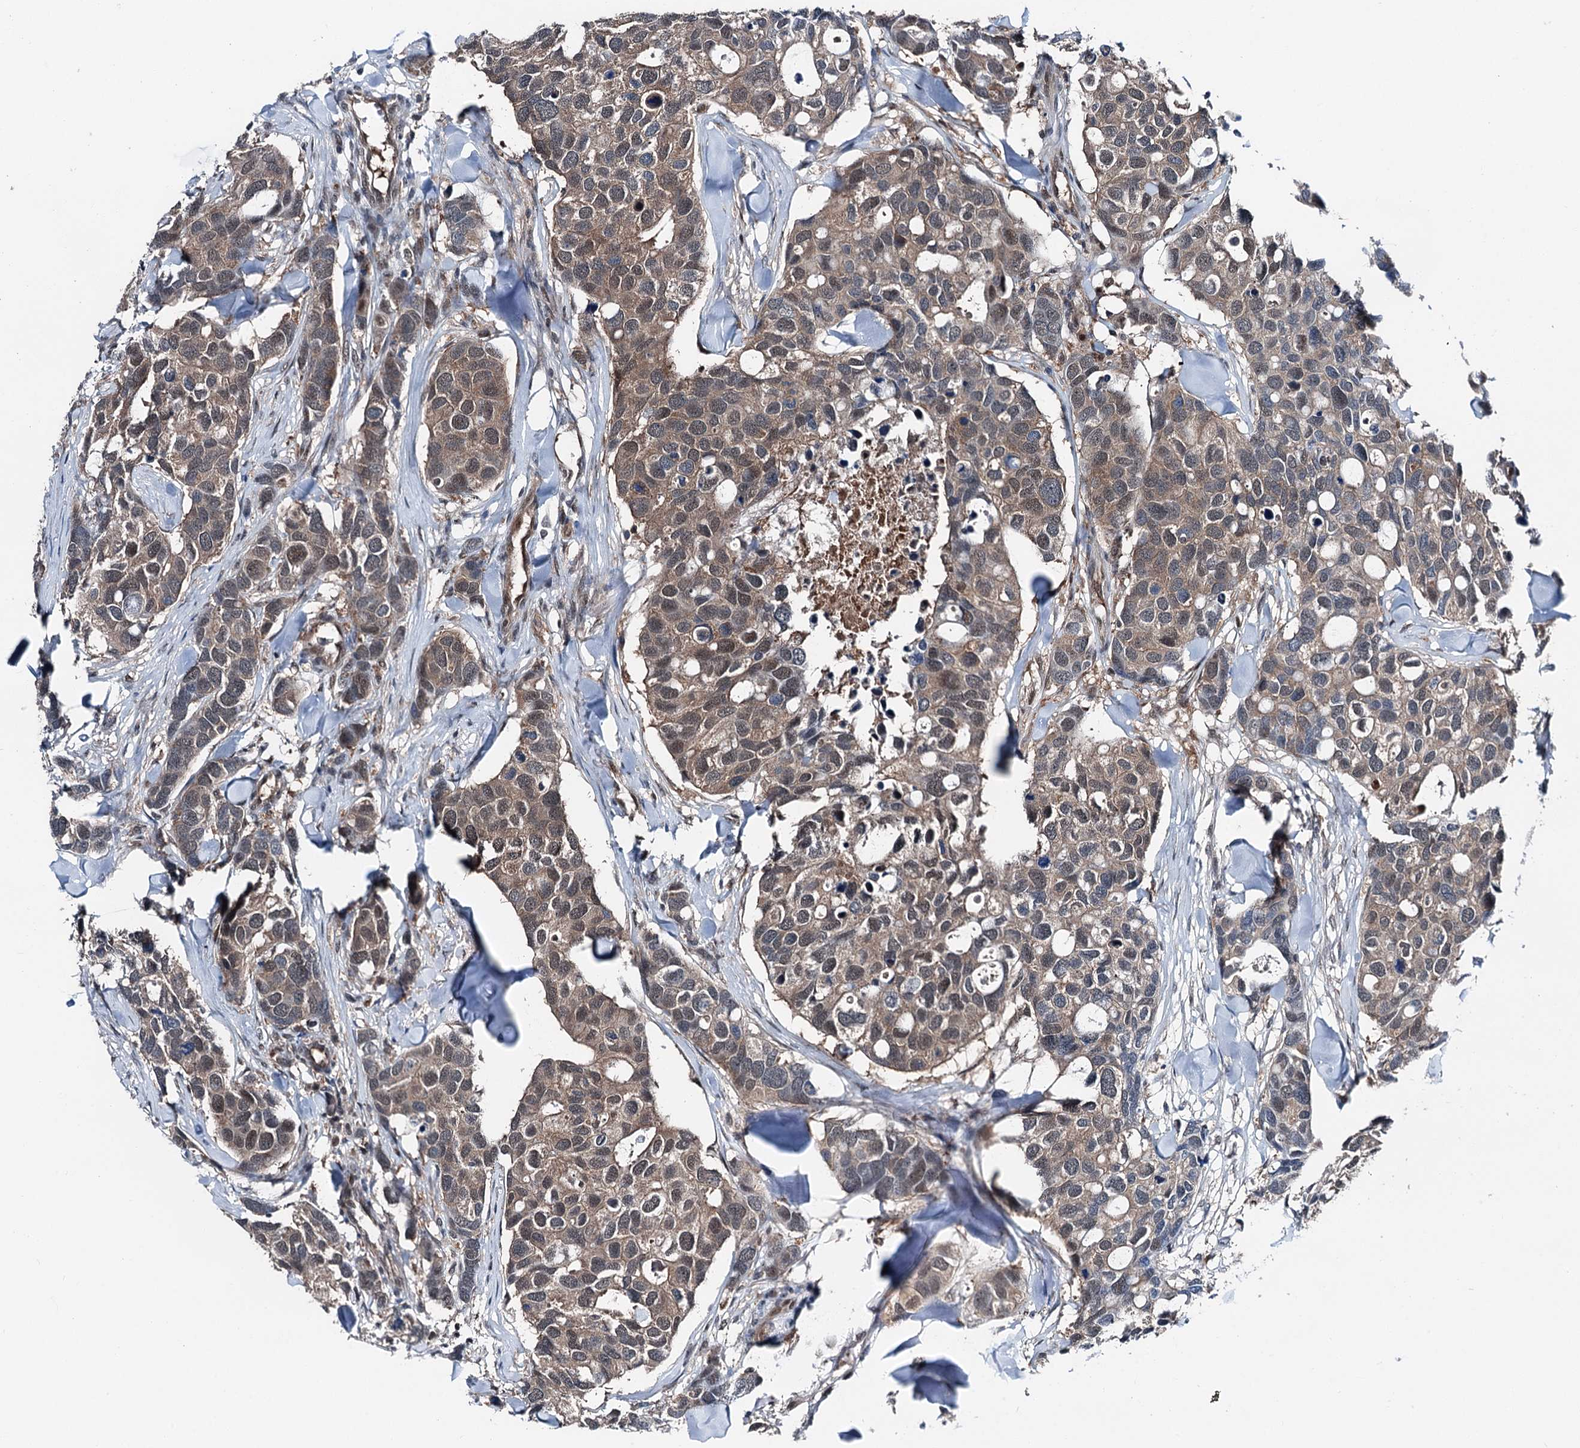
{"staining": {"intensity": "moderate", "quantity": ">75%", "location": "cytoplasmic/membranous,nuclear"}, "tissue": "breast cancer", "cell_type": "Tumor cells", "image_type": "cancer", "snomed": [{"axis": "morphology", "description": "Duct carcinoma"}, {"axis": "topography", "description": "Breast"}], "caption": "This histopathology image displays IHC staining of human breast cancer (intraductal carcinoma), with medium moderate cytoplasmic/membranous and nuclear positivity in about >75% of tumor cells.", "gene": "PSMD13", "patient": {"sex": "female", "age": 83}}